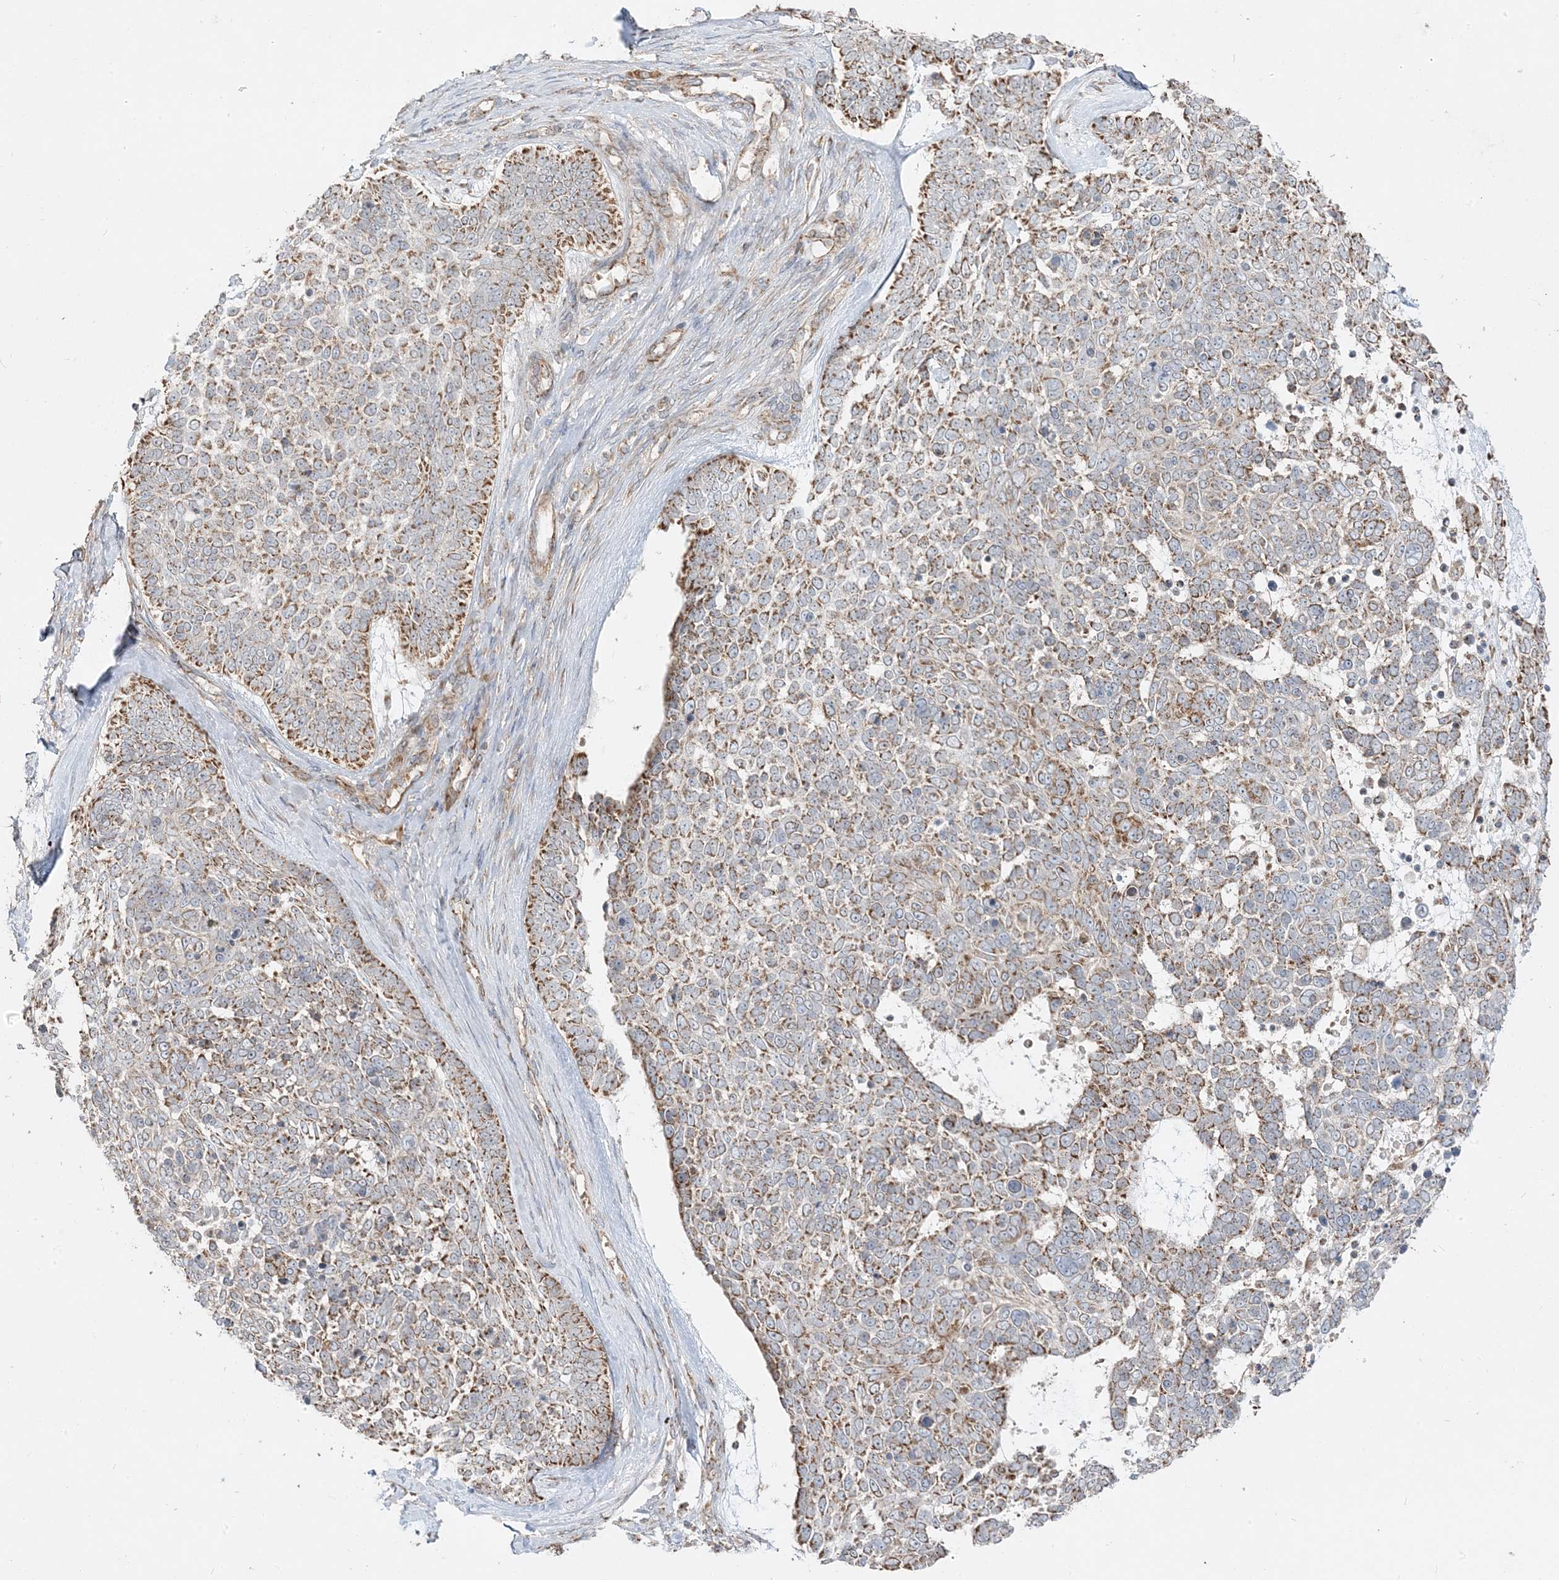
{"staining": {"intensity": "strong", "quantity": "25%-75%", "location": "cytoplasmic/membranous"}, "tissue": "skin cancer", "cell_type": "Tumor cells", "image_type": "cancer", "snomed": [{"axis": "morphology", "description": "Basal cell carcinoma"}, {"axis": "topography", "description": "Skin"}], "caption": "Skin cancer (basal cell carcinoma) stained for a protein (brown) demonstrates strong cytoplasmic/membranous positive expression in about 25%-75% of tumor cells.", "gene": "AARS2", "patient": {"sex": "female", "age": 81}}